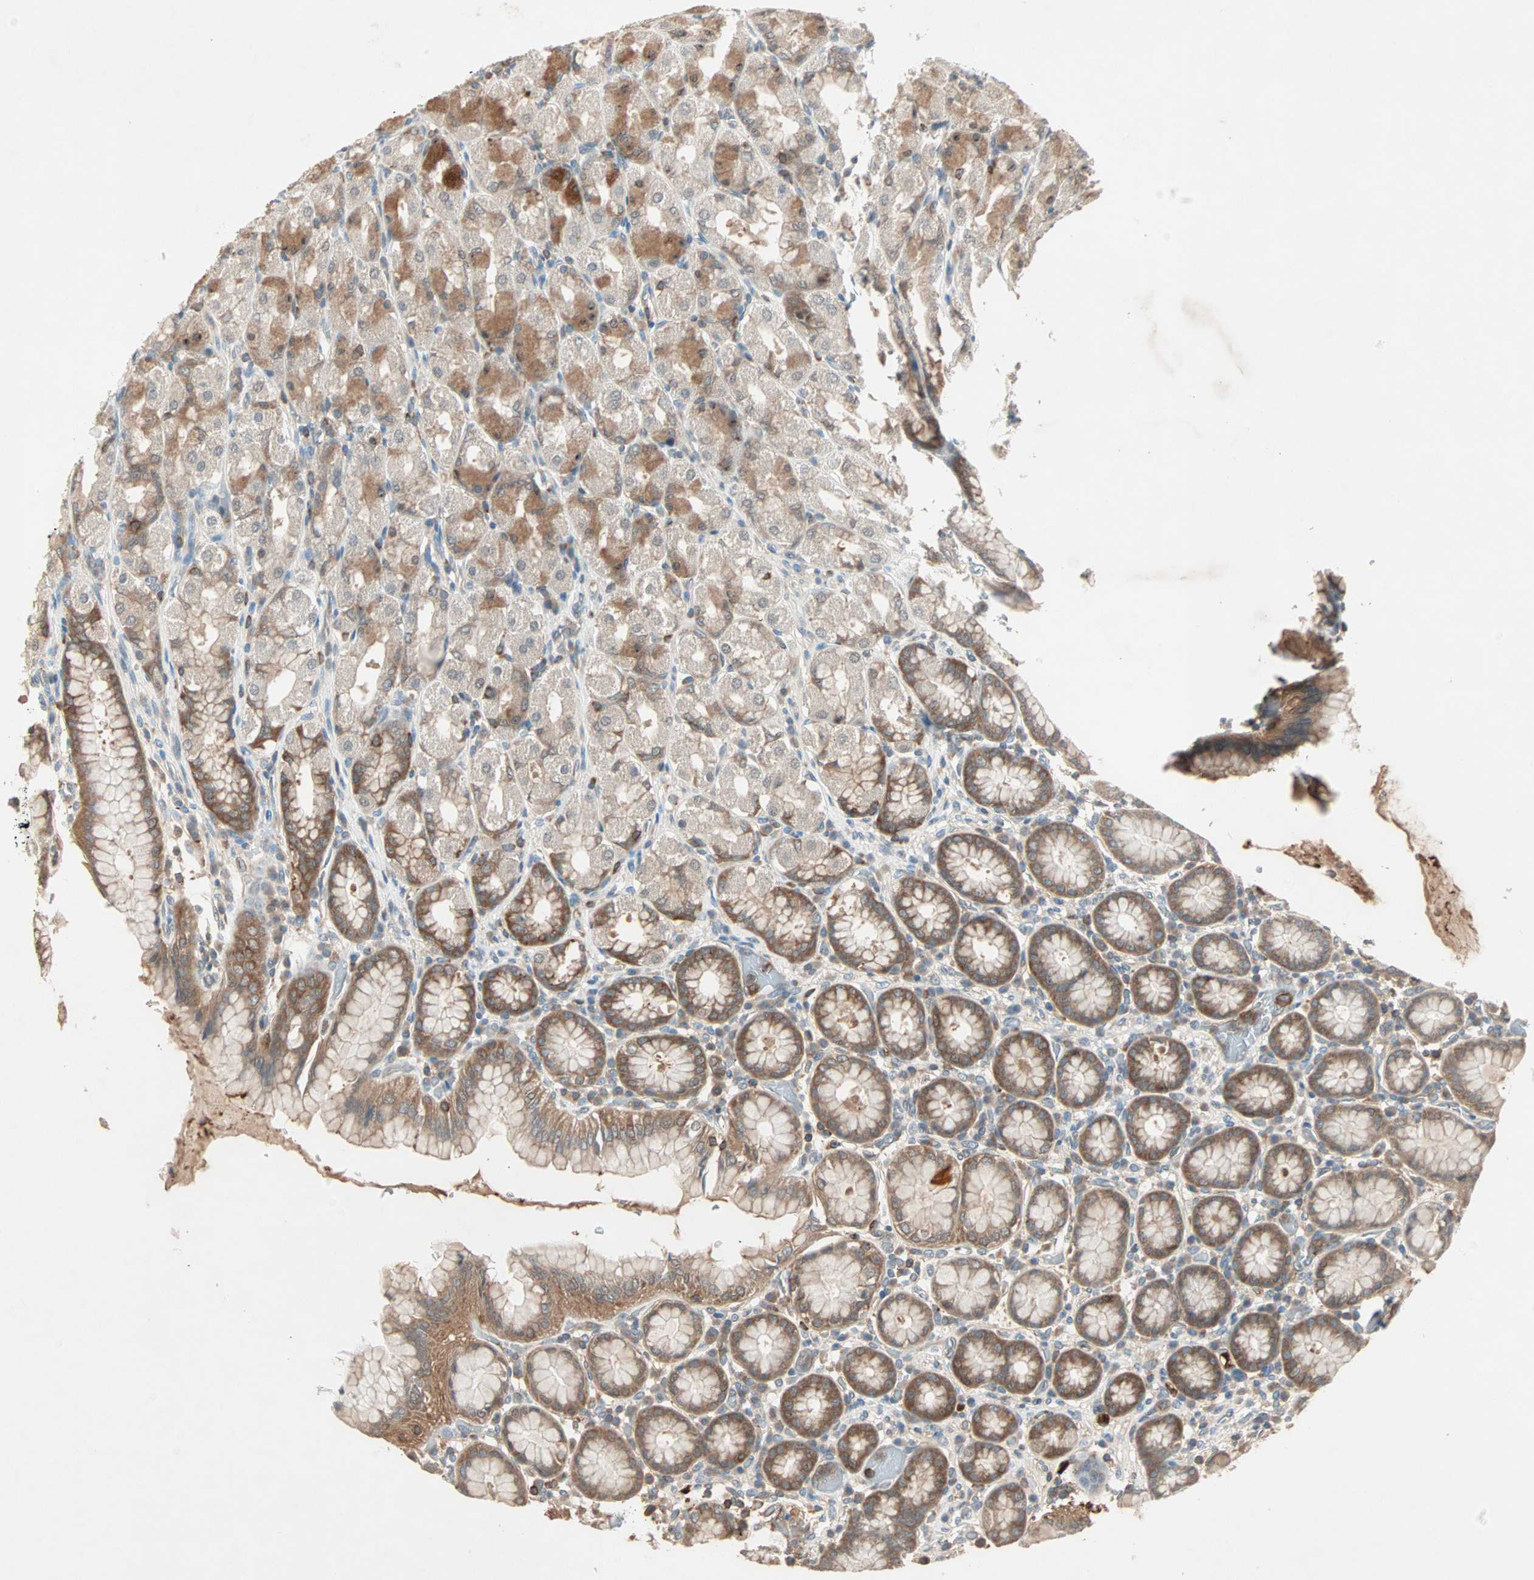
{"staining": {"intensity": "moderate", "quantity": ">75%", "location": "cytoplasmic/membranous"}, "tissue": "stomach", "cell_type": "Glandular cells", "image_type": "normal", "snomed": [{"axis": "morphology", "description": "Normal tissue, NOS"}, {"axis": "topography", "description": "Stomach, upper"}], "caption": "Normal stomach reveals moderate cytoplasmic/membranous positivity in approximately >75% of glandular cells.", "gene": "TEC", "patient": {"sex": "male", "age": 68}}